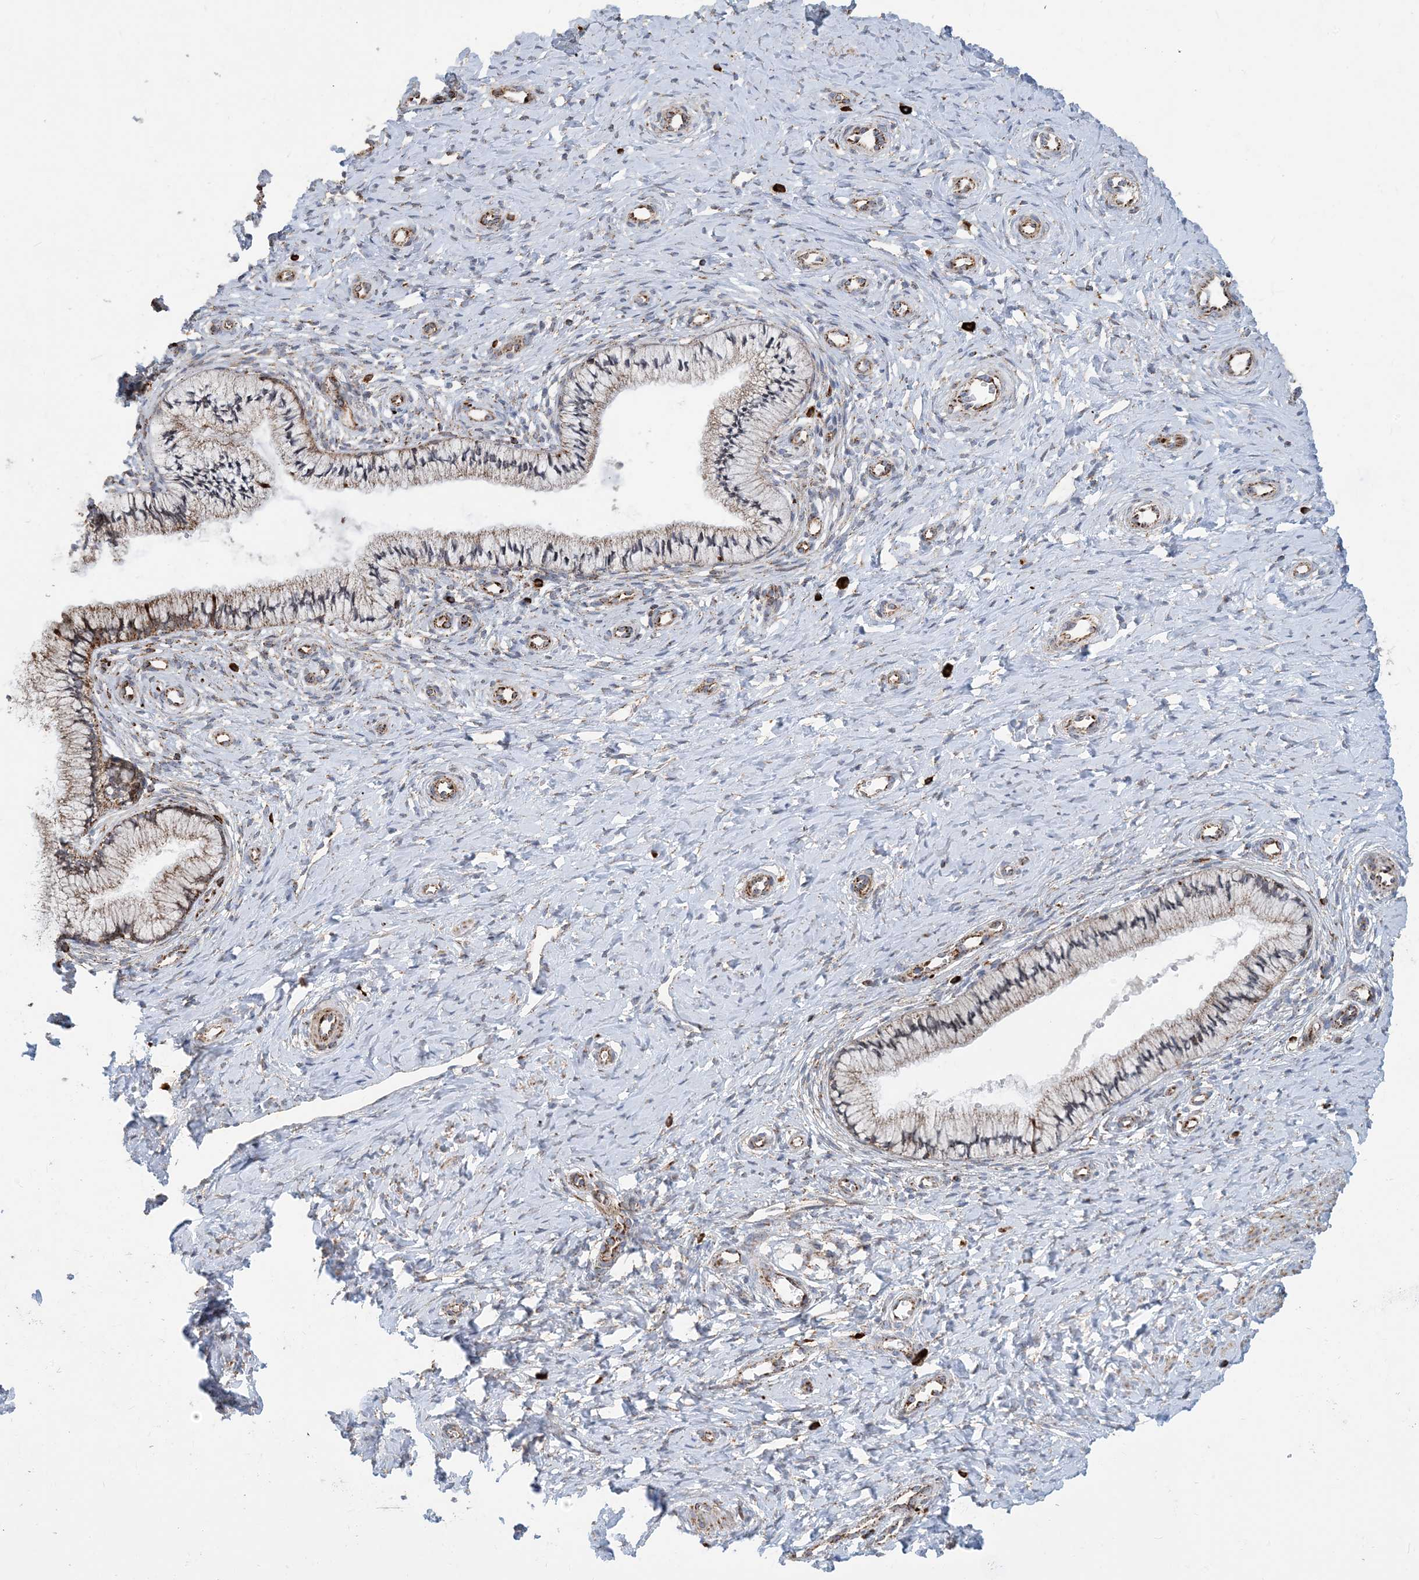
{"staining": {"intensity": "moderate", "quantity": ">75%", "location": "cytoplasmic/membranous"}, "tissue": "cervix", "cell_type": "Glandular cells", "image_type": "normal", "snomed": [{"axis": "morphology", "description": "Normal tissue, NOS"}, {"axis": "topography", "description": "Cervix"}], "caption": "Immunohistochemistry (IHC) image of benign cervix stained for a protein (brown), which displays medium levels of moderate cytoplasmic/membranous expression in approximately >75% of glandular cells.", "gene": "PCDHGA1", "patient": {"sex": "female", "age": 36}}